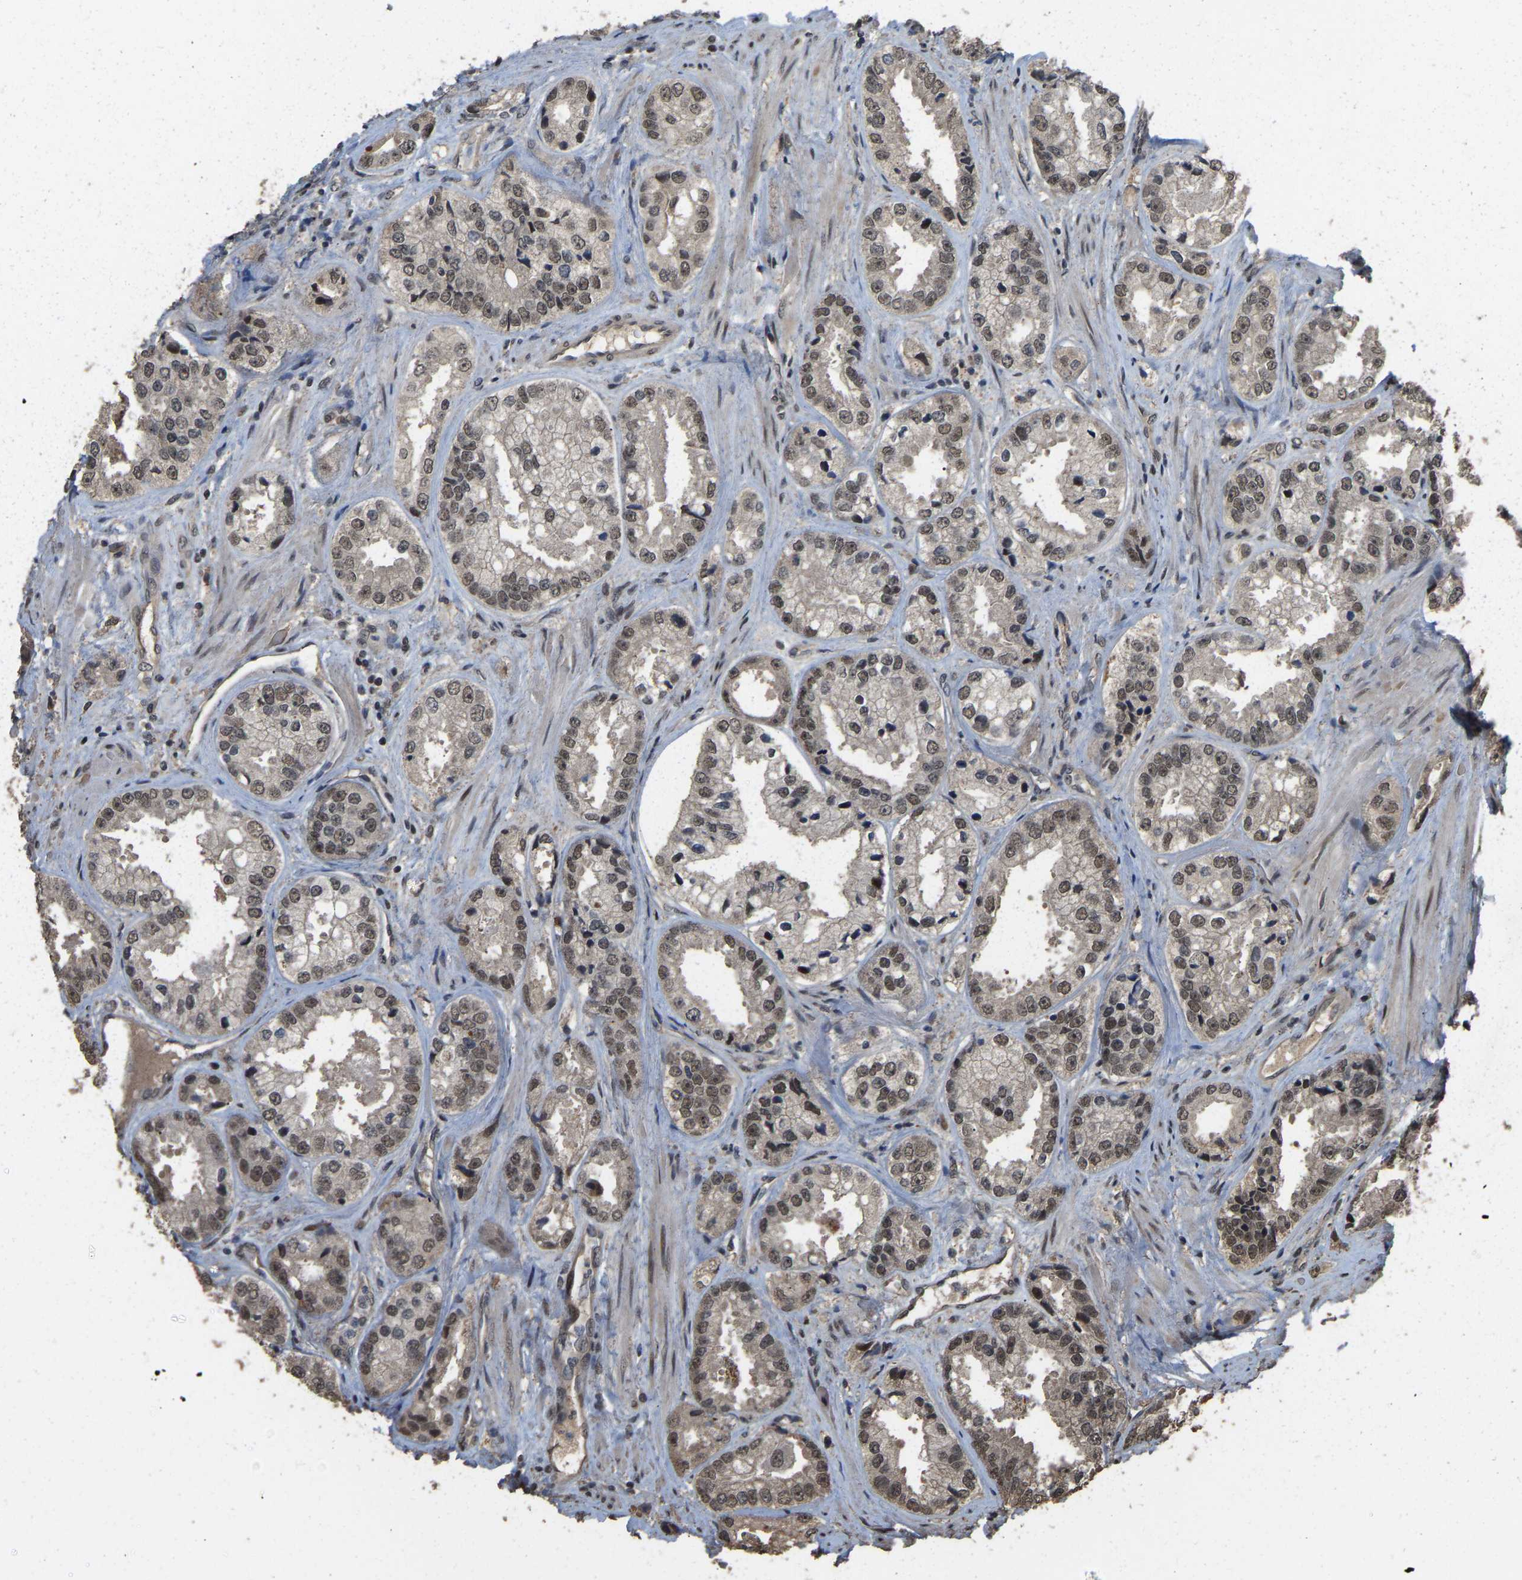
{"staining": {"intensity": "weak", "quantity": ">75%", "location": "nuclear"}, "tissue": "prostate cancer", "cell_type": "Tumor cells", "image_type": "cancer", "snomed": [{"axis": "morphology", "description": "Adenocarcinoma, High grade"}, {"axis": "topography", "description": "Prostate"}], "caption": "Prostate cancer stained for a protein (brown) demonstrates weak nuclear positive expression in approximately >75% of tumor cells.", "gene": "ARHGAP23", "patient": {"sex": "male", "age": 61}}